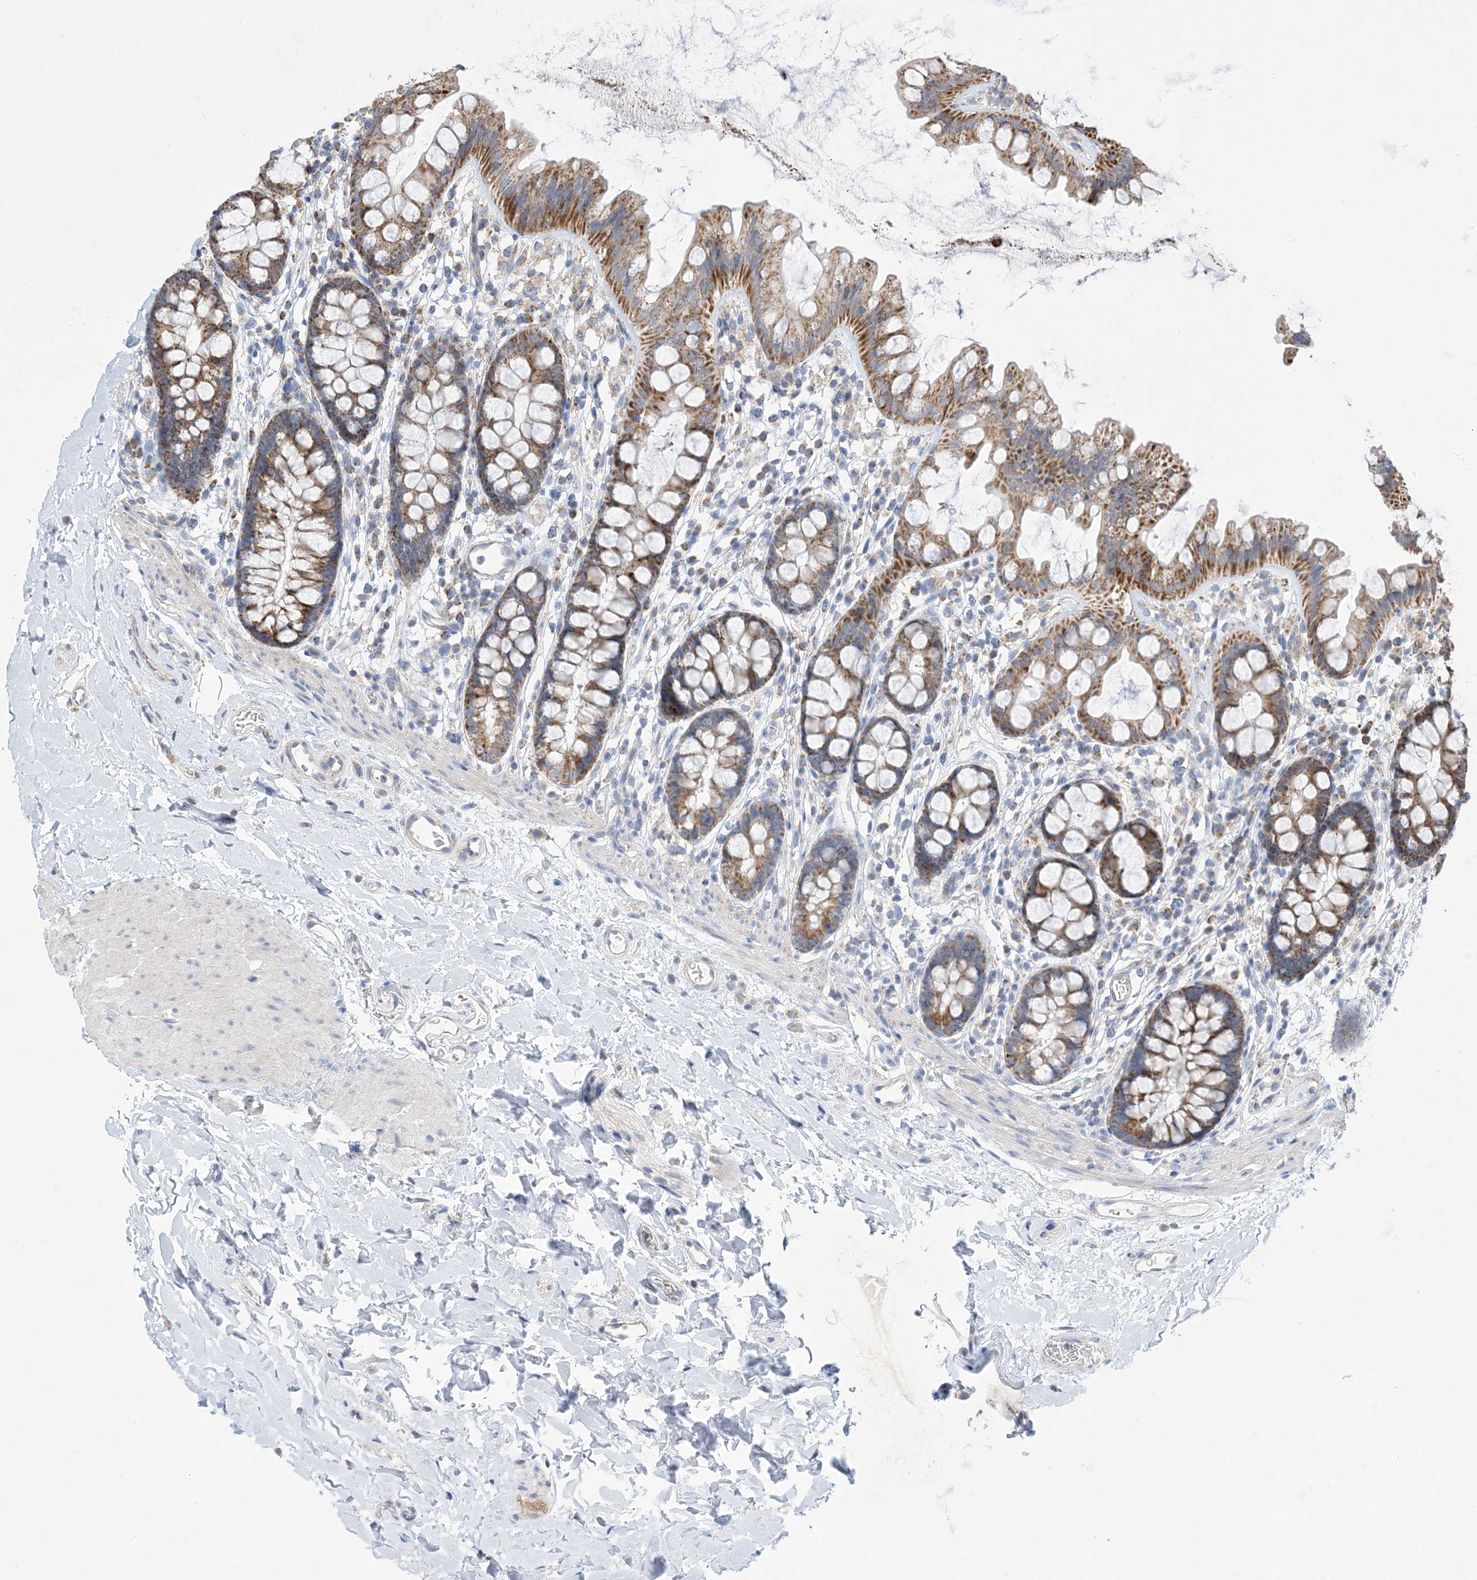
{"staining": {"intensity": "weak", "quantity": ">75%", "location": "cytoplasmic/membranous"}, "tissue": "colon", "cell_type": "Endothelial cells", "image_type": "normal", "snomed": [{"axis": "morphology", "description": "Normal tissue, NOS"}, {"axis": "topography", "description": "Colon"}], "caption": "Immunohistochemistry (IHC) of benign colon reveals low levels of weak cytoplasmic/membranous expression in approximately >75% of endothelial cells.", "gene": "CLEC16A", "patient": {"sex": "female", "age": 62}}